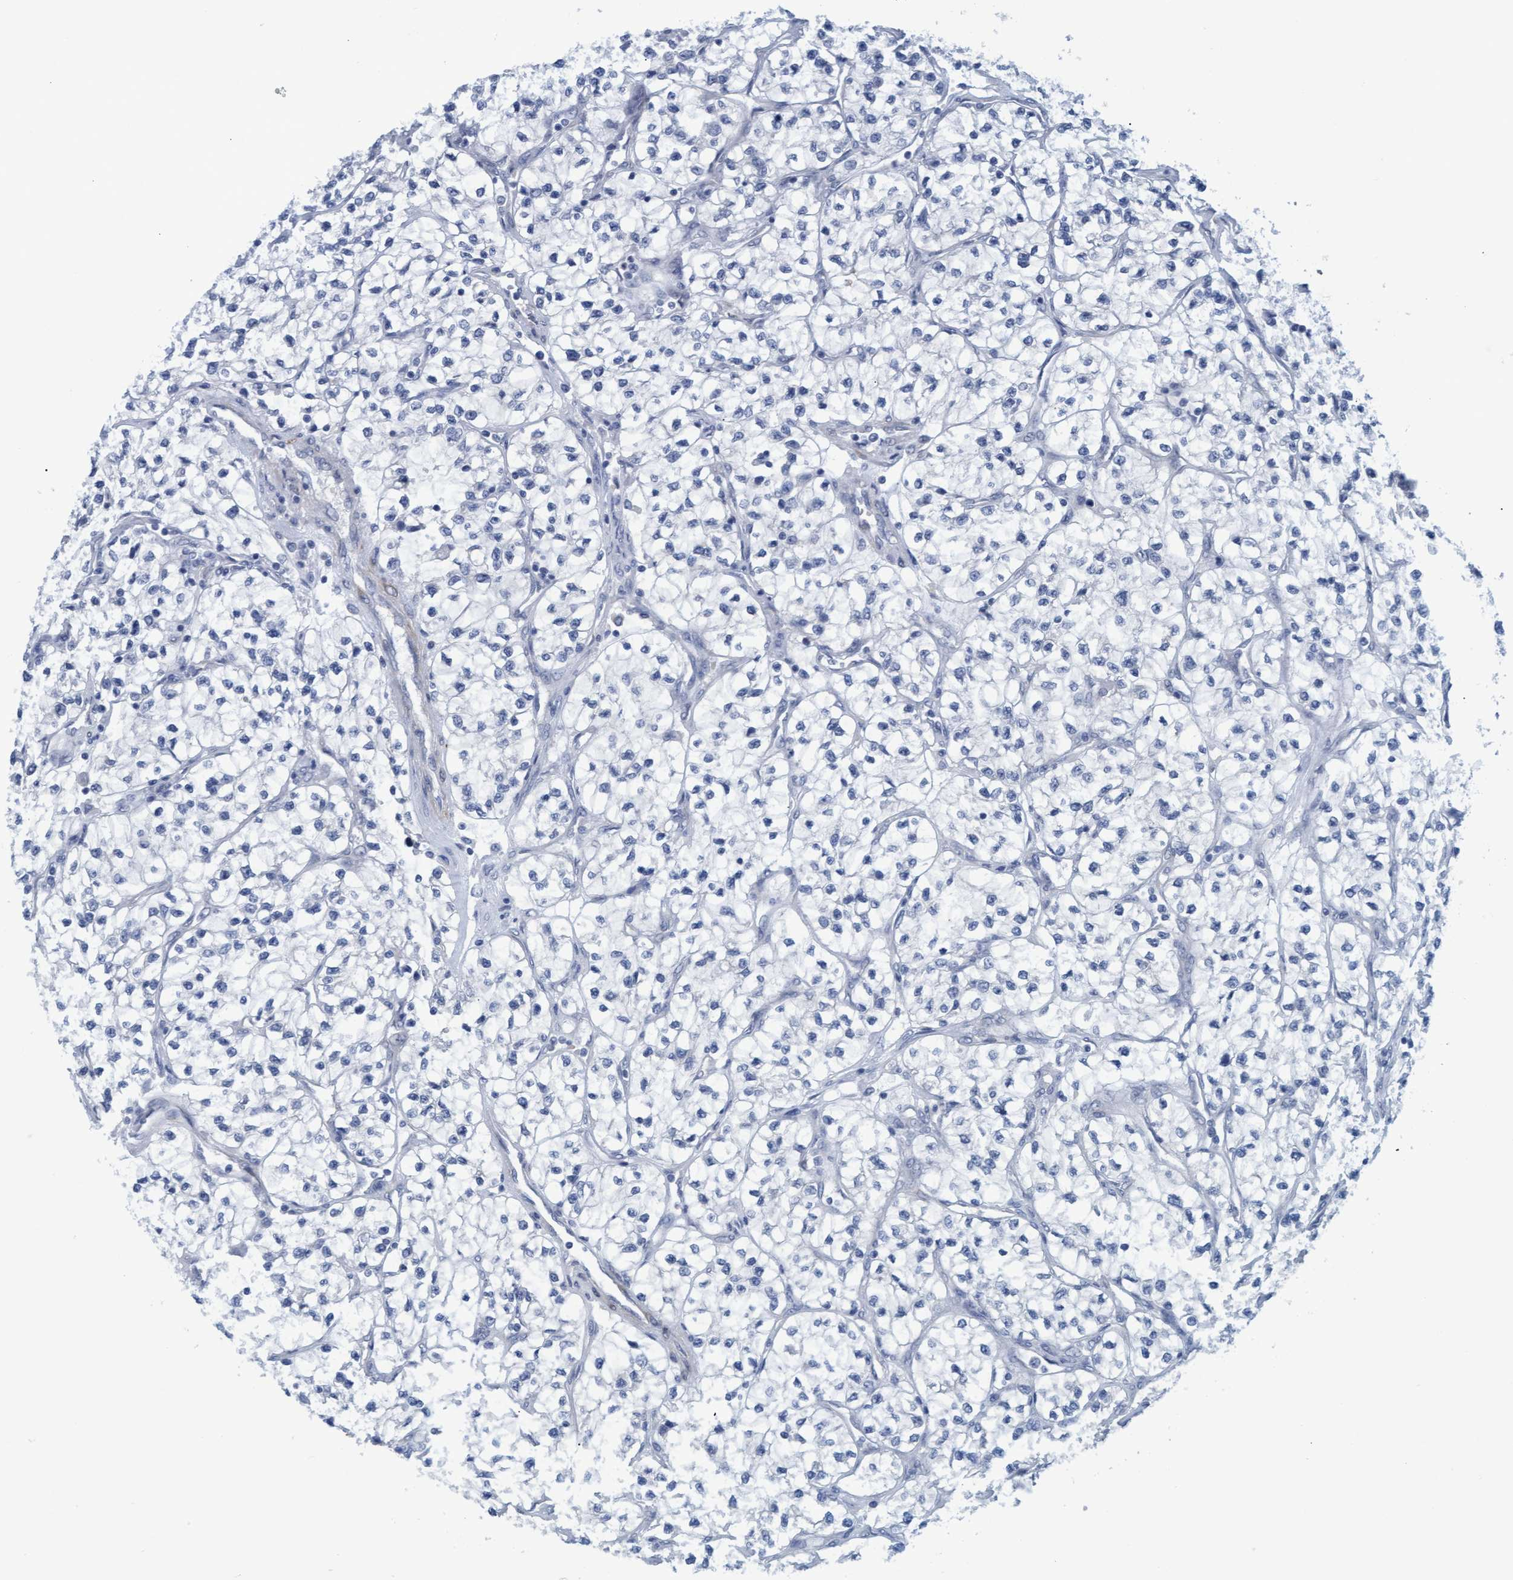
{"staining": {"intensity": "negative", "quantity": "none", "location": "none"}, "tissue": "renal cancer", "cell_type": "Tumor cells", "image_type": "cancer", "snomed": [{"axis": "morphology", "description": "Adenocarcinoma, NOS"}, {"axis": "topography", "description": "Kidney"}], "caption": "Tumor cells show no significant protein expression in renal cancer (adenocarcinoma).", "gene": "SSTR3", "patient": {"sex": "female", "age": 57}}